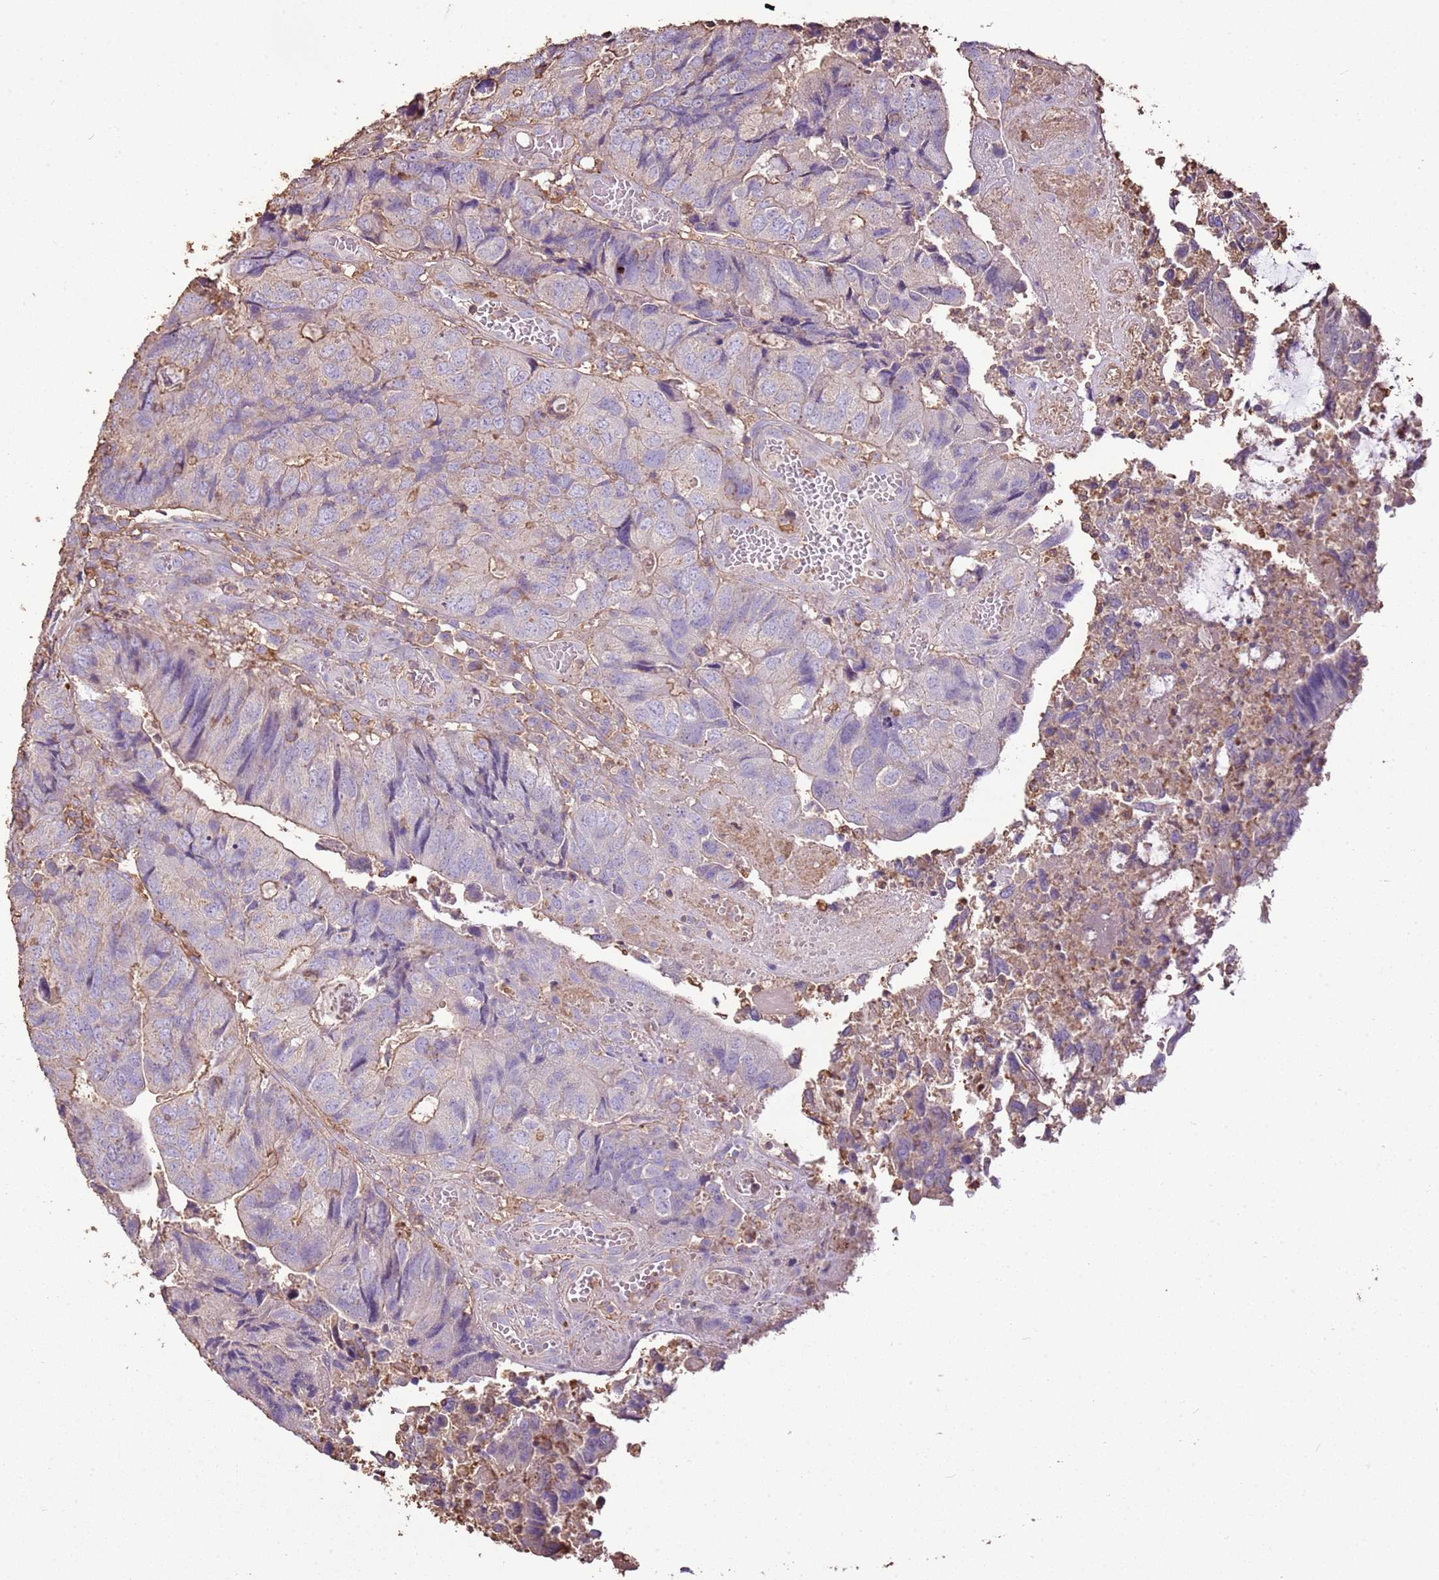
{"staining": {"intensity": "weak", "quantity": "<25%", "location": "cytoplasmic/membranous"}, "tissue": "colorectal cancer", "cell_type": "Tumor cells", "image_type": "cancer", "snomed": [{"axis": "morphology", "description": "Adenocarcinoma, NOS"}, {"axis": "topography", "description": "Colon"}], "caption": "A high-resolution image shows immunohistochemistry (IHC) staining of adenocarcinoma (colorectal), which exhibits no significant positivity in tumor cells.", "gene": "ARL10", "patient": {"sex": "female", "age": 67}}